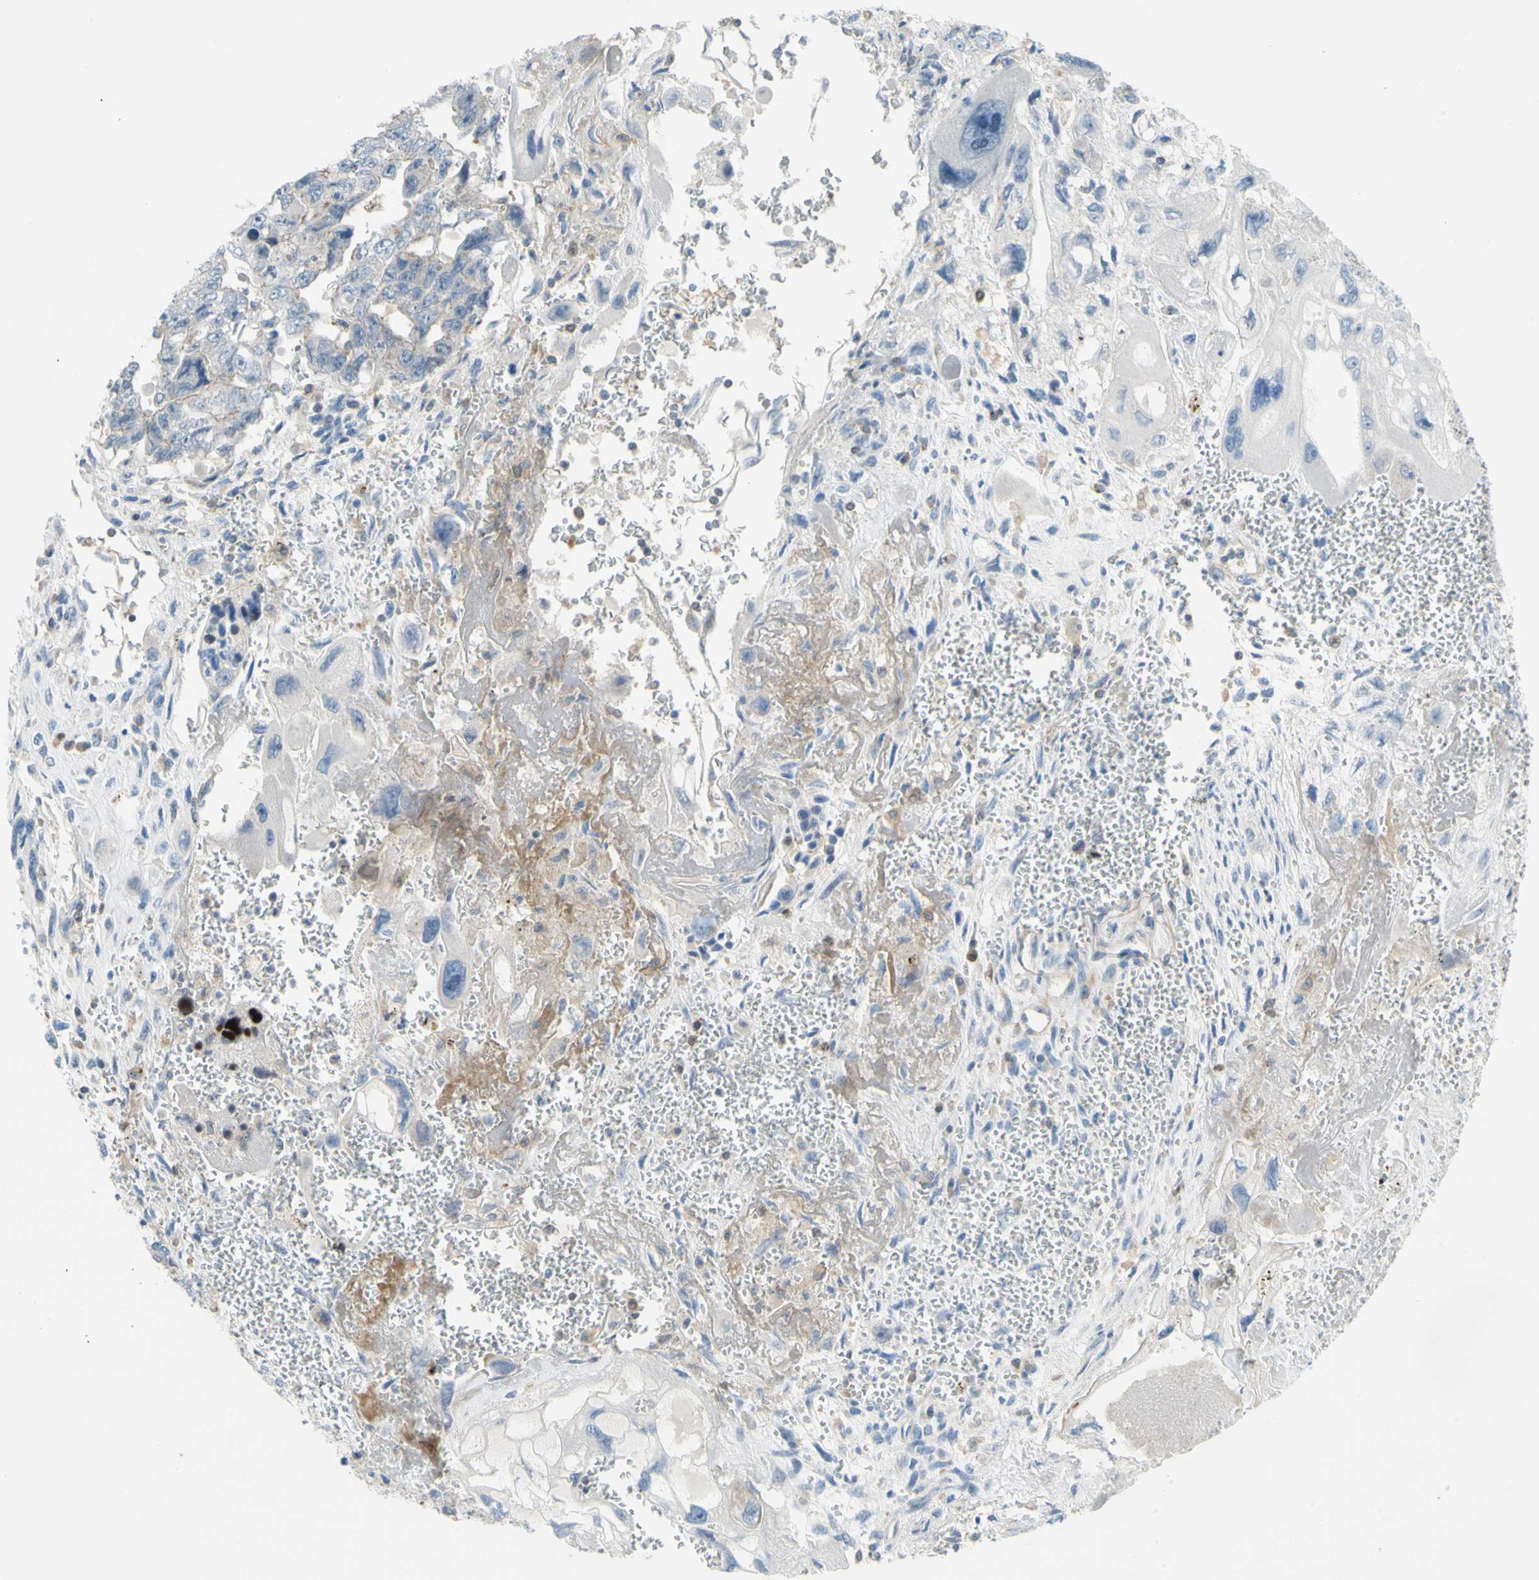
{"staining": {"intensity": "moderate", "quantity": "<25%", "location": "cytoplasmic/membranous"}, "tissue": "testis cancer", "cell_type": "Tumor cells", "image_type": "cancer", "snomed": [{"axis": "morphology", "description": "Carcinoma, Embryonal, NOS"}, {"axis": "topography", "description": "Testis"}], "caption": "Protein expression analysis of testis cancer demonstrates moderate cytoplasmic/membranous expression in about <25% of tumor cells. The protein is shown in brown color, while the nuclei are stained blue.", "gene": "PAK2", "patient": {"sex": "male", "age": 28}}